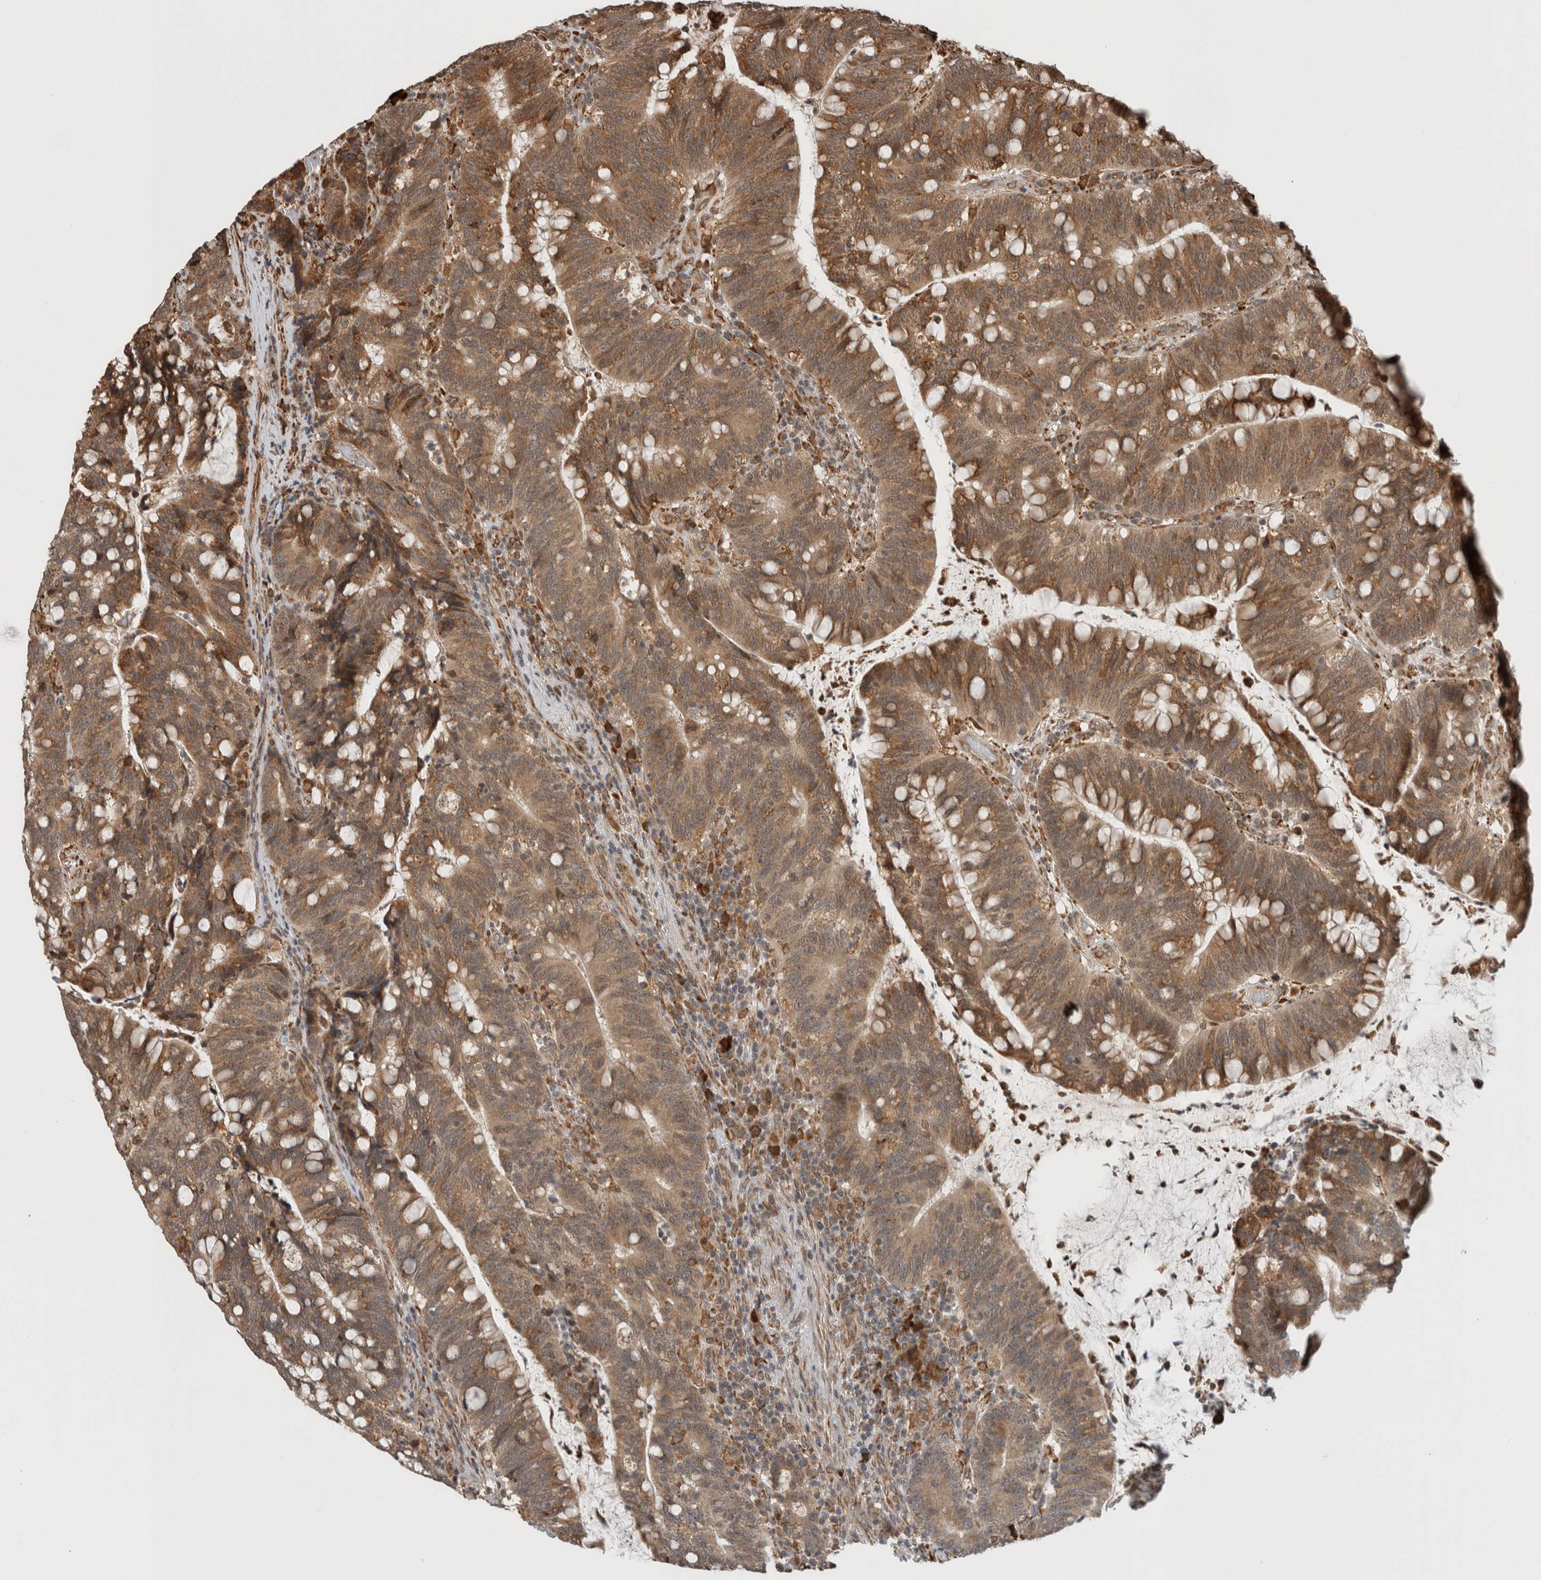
{"staining": {"intensity": "moderate", "quantity": ">75%", "location": "cytoplasmic/membranous"}, "tissue": "colorectal cancer", "cell_type": "Tumor cells", "image_type": "cancer", "snomed": [{"axis": "morphology", "description": "Adenocarcinoma, NOS"}, {"axis": "topography", "description": "Colon"}], "caption": "Protein expression analysis of human colorectal cancer reveals moderate cytoplasmic/membranous staining in about >75% of tumor cells.", "gene": "MS4A7", "patient": {"sex": "female", "age": 66}}